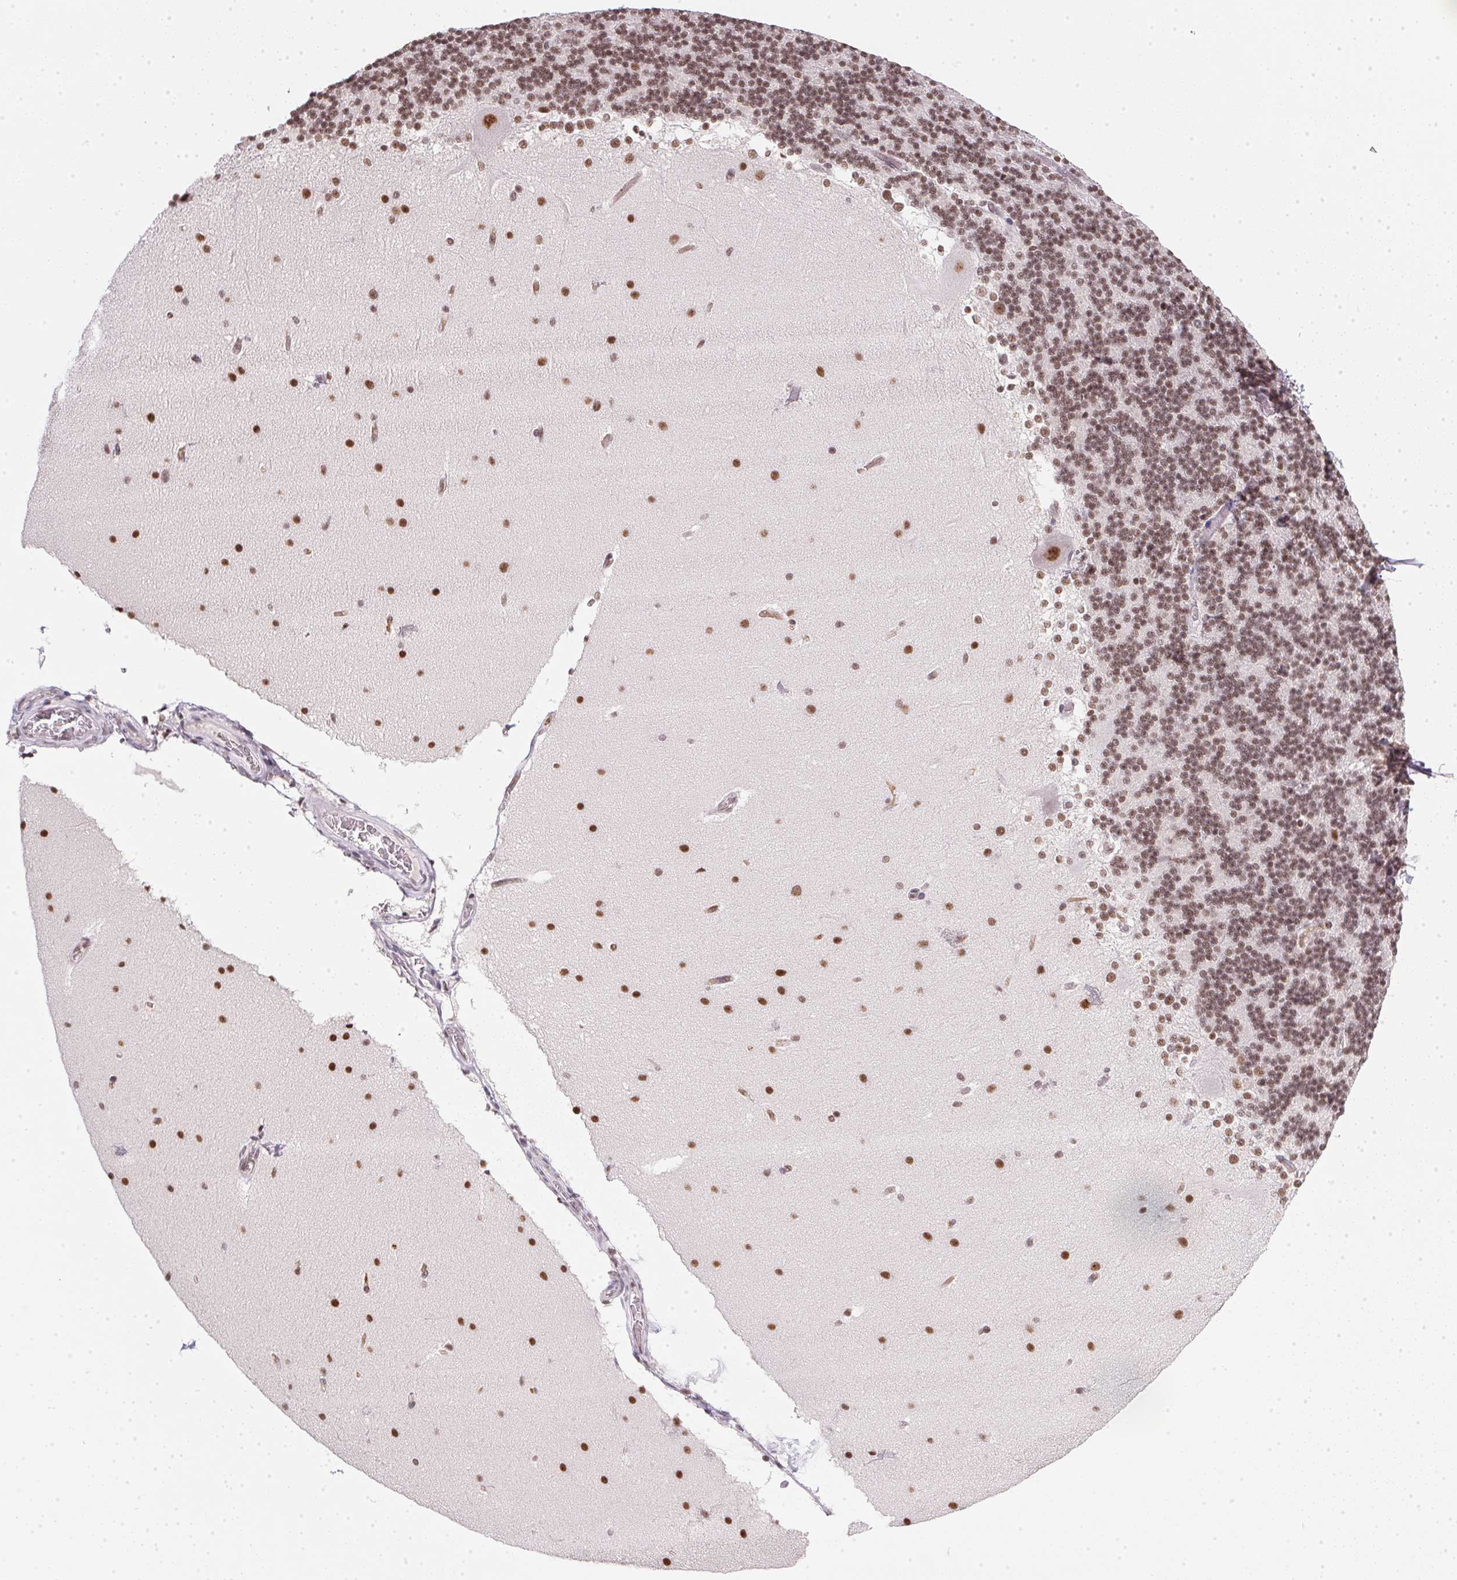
{"staining": {"intensity": "moderate", "quantity": ">75%", "location": "nuclear"}, "tissue": "cerebellum", "cell_type": "Cells in granular layer", "image_type": "normal", "snomed": [{"axis": "morphology", "description": "Normal tissue, NOS"}, {"axis": "topography", "description": "Cerebellum"}], "caption": "DAB immunohistochemical staining of unremarkable cerebellum exhibits moderate nuclear protein positivity in about >75% of cells in granular layer.", "gene": "SRSF7", "patient": {"sex": "female", "age": 19}}